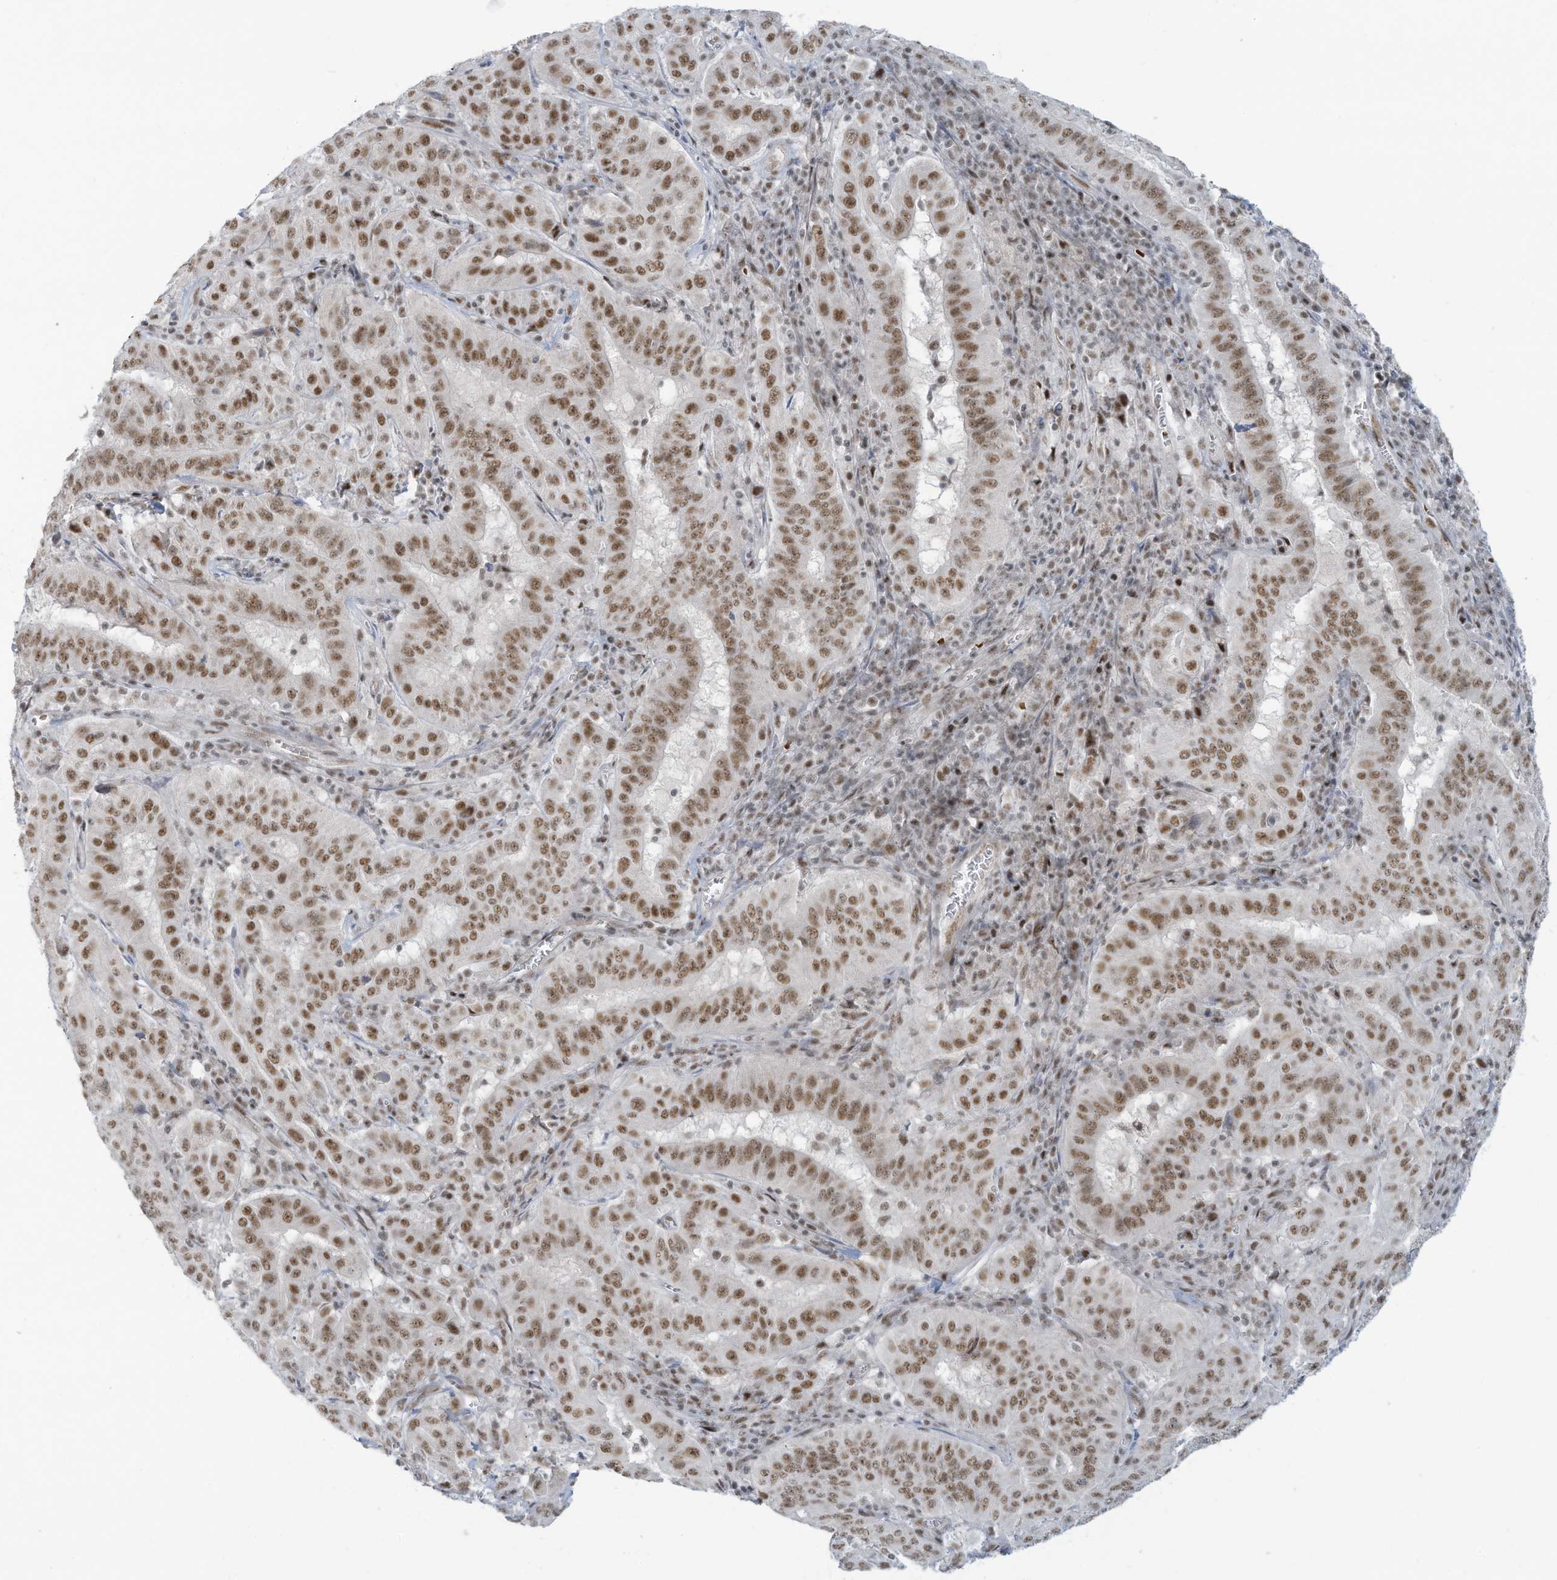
{"staining": {"intensity": "moderate", "quantity": ">75%", "location": "nuclear"}, "tissue": "pancreatic cancer", "cell_type": "Tumor cells", "image_type": "cancer", "snomed": [{"axis": "morphology", "description": "Adenocarcinoma, NOS"}, {"axis": "topography", "description": "Pancreas"}], "caption": "Immunohistochemical staining of human pancreatic cancer exhibits moderate nuclear protein positivity in about >75% of tumor cells.", "gene": "ECT2L", "patient": {"sex": "male", "age": 63}}